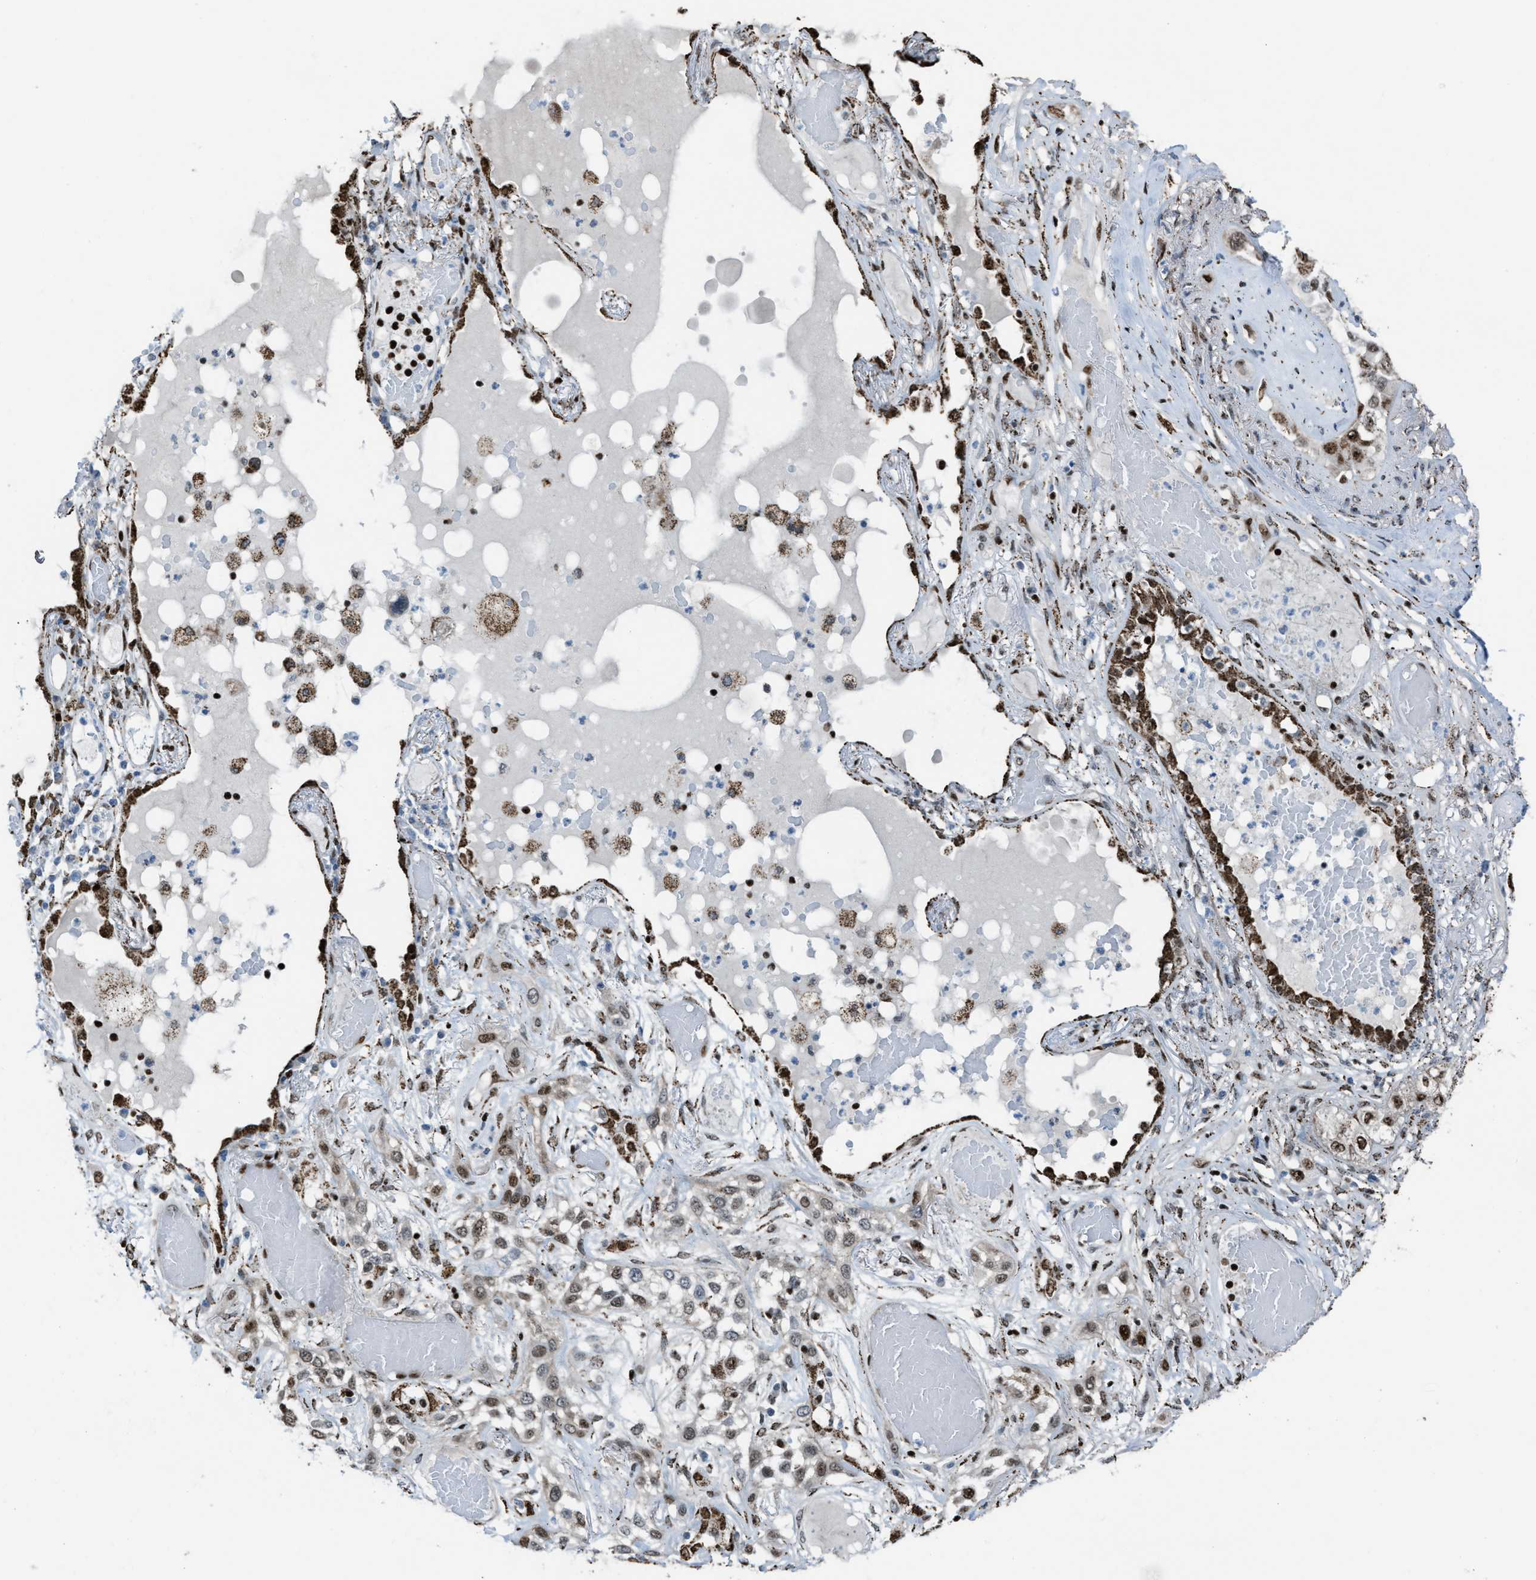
{"staining": {"intensity": "strong", "quantity": "25%-75%", "location": "nuclear"}, "tissue": "lung cancer", "cell_type": "Tumor cells", "image_type": "cancer", "snomed": [{"axis": "morphology", "description": "Squamous cell carcinoma, NOS"}, {"axis": "topography", "description": "Lung"}], "caption": "High-power microscopy captured an immunohistochemistry photomicrograph of lung squamous cell carcinoma, revealing strong nuclear expression in approximately 25%-75% of tumor cells.", "gene": "SLFN5", "patient": {"sex": "male", "age": 71}}